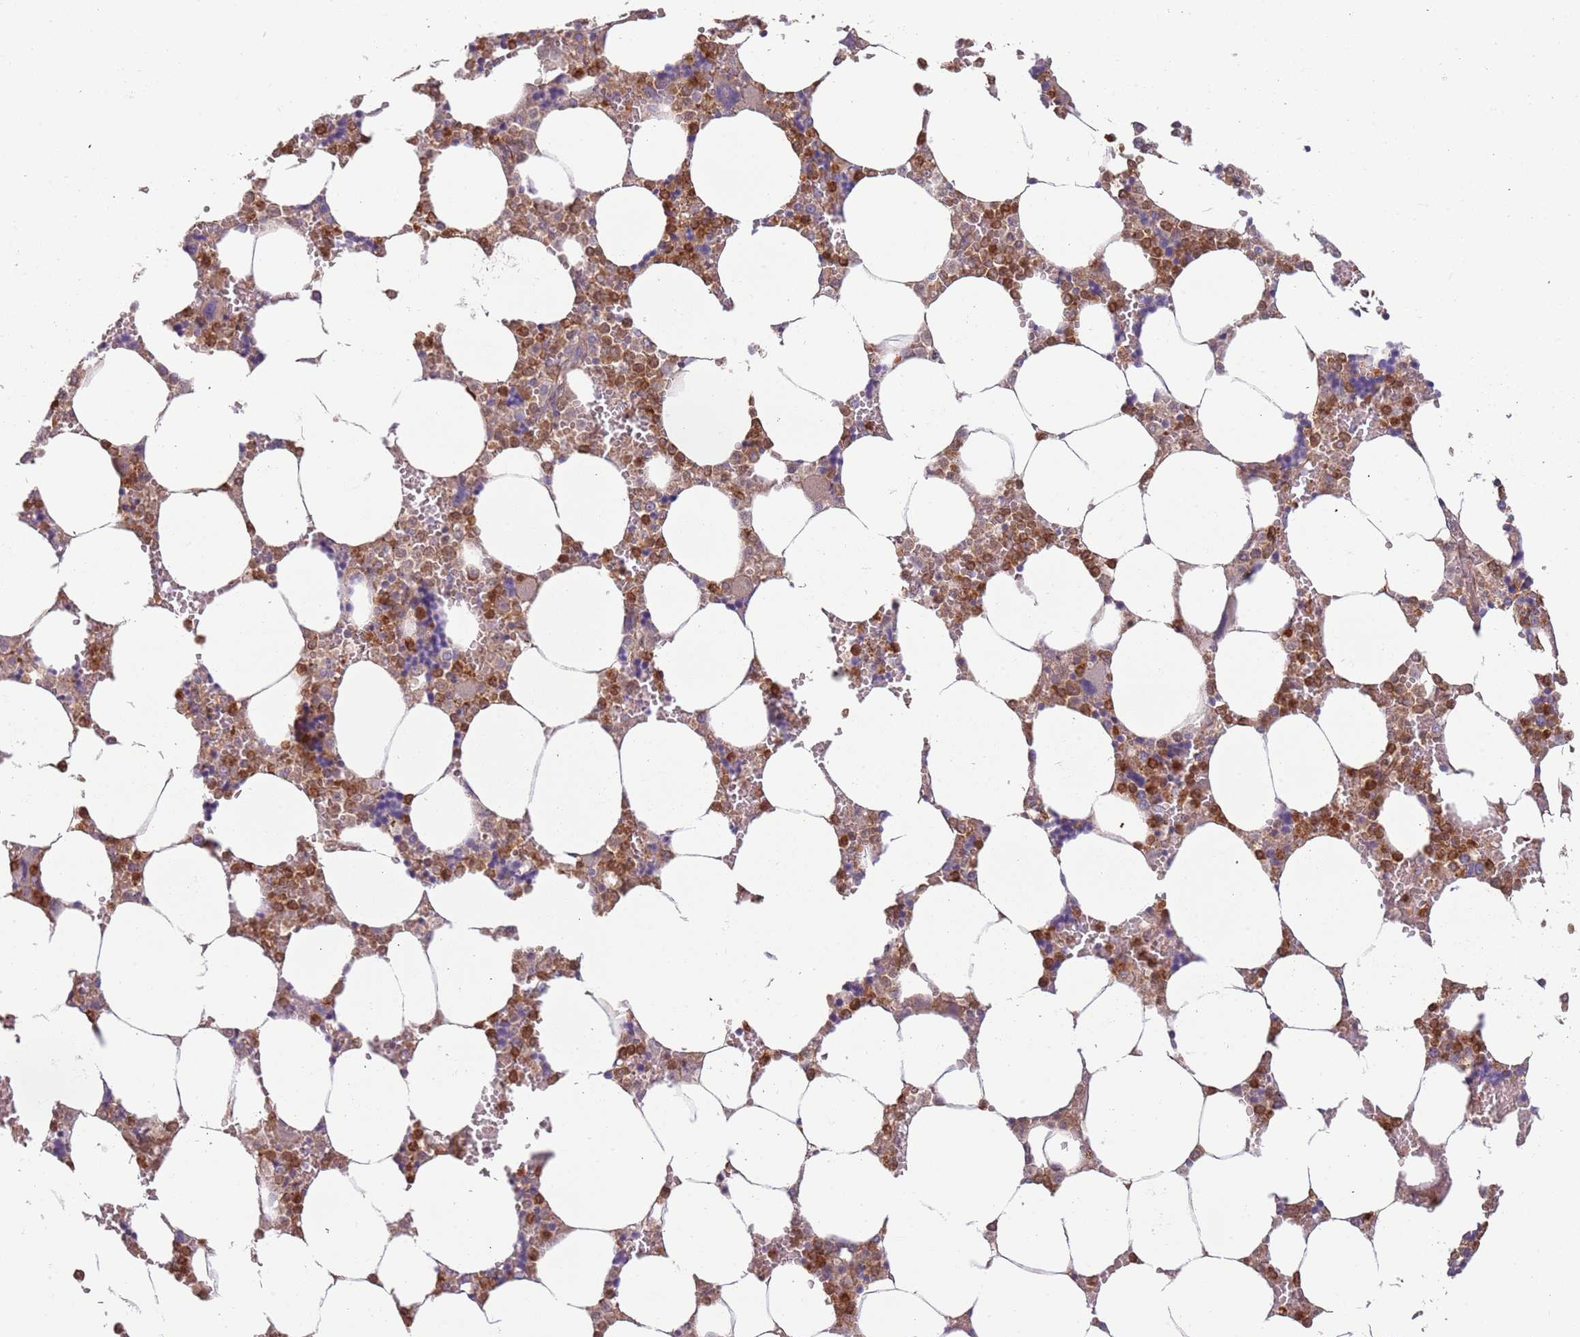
{"staining": {"intensity": "moderate", "quantity": "25%-75%", "location": "cytoplasmic/membranous"}, "tissue": "bone marrow", "cell_type": "Hematopoietic cells", "image_type": "normal", "snomed": [{"axis": "morphology", "description": "Normal tissue, NOS"}, {"axis": "topography", "description": "Bone marrow"}], "caption": "Immunohistochemistry staining of normal bone marrow, which displays medium levels of moderate cytoplasmic/membranous staining in approximately 25%-75% of hematopoietic cells indicating moderate cytoplasmic/membranous protein positivity. The staining was performed using DAB (brown) for protein detection and nuclei were counterstained in hematoxylin (blue).", "gene": "NADK", "patient": {"sex": "male", "age": 64}}